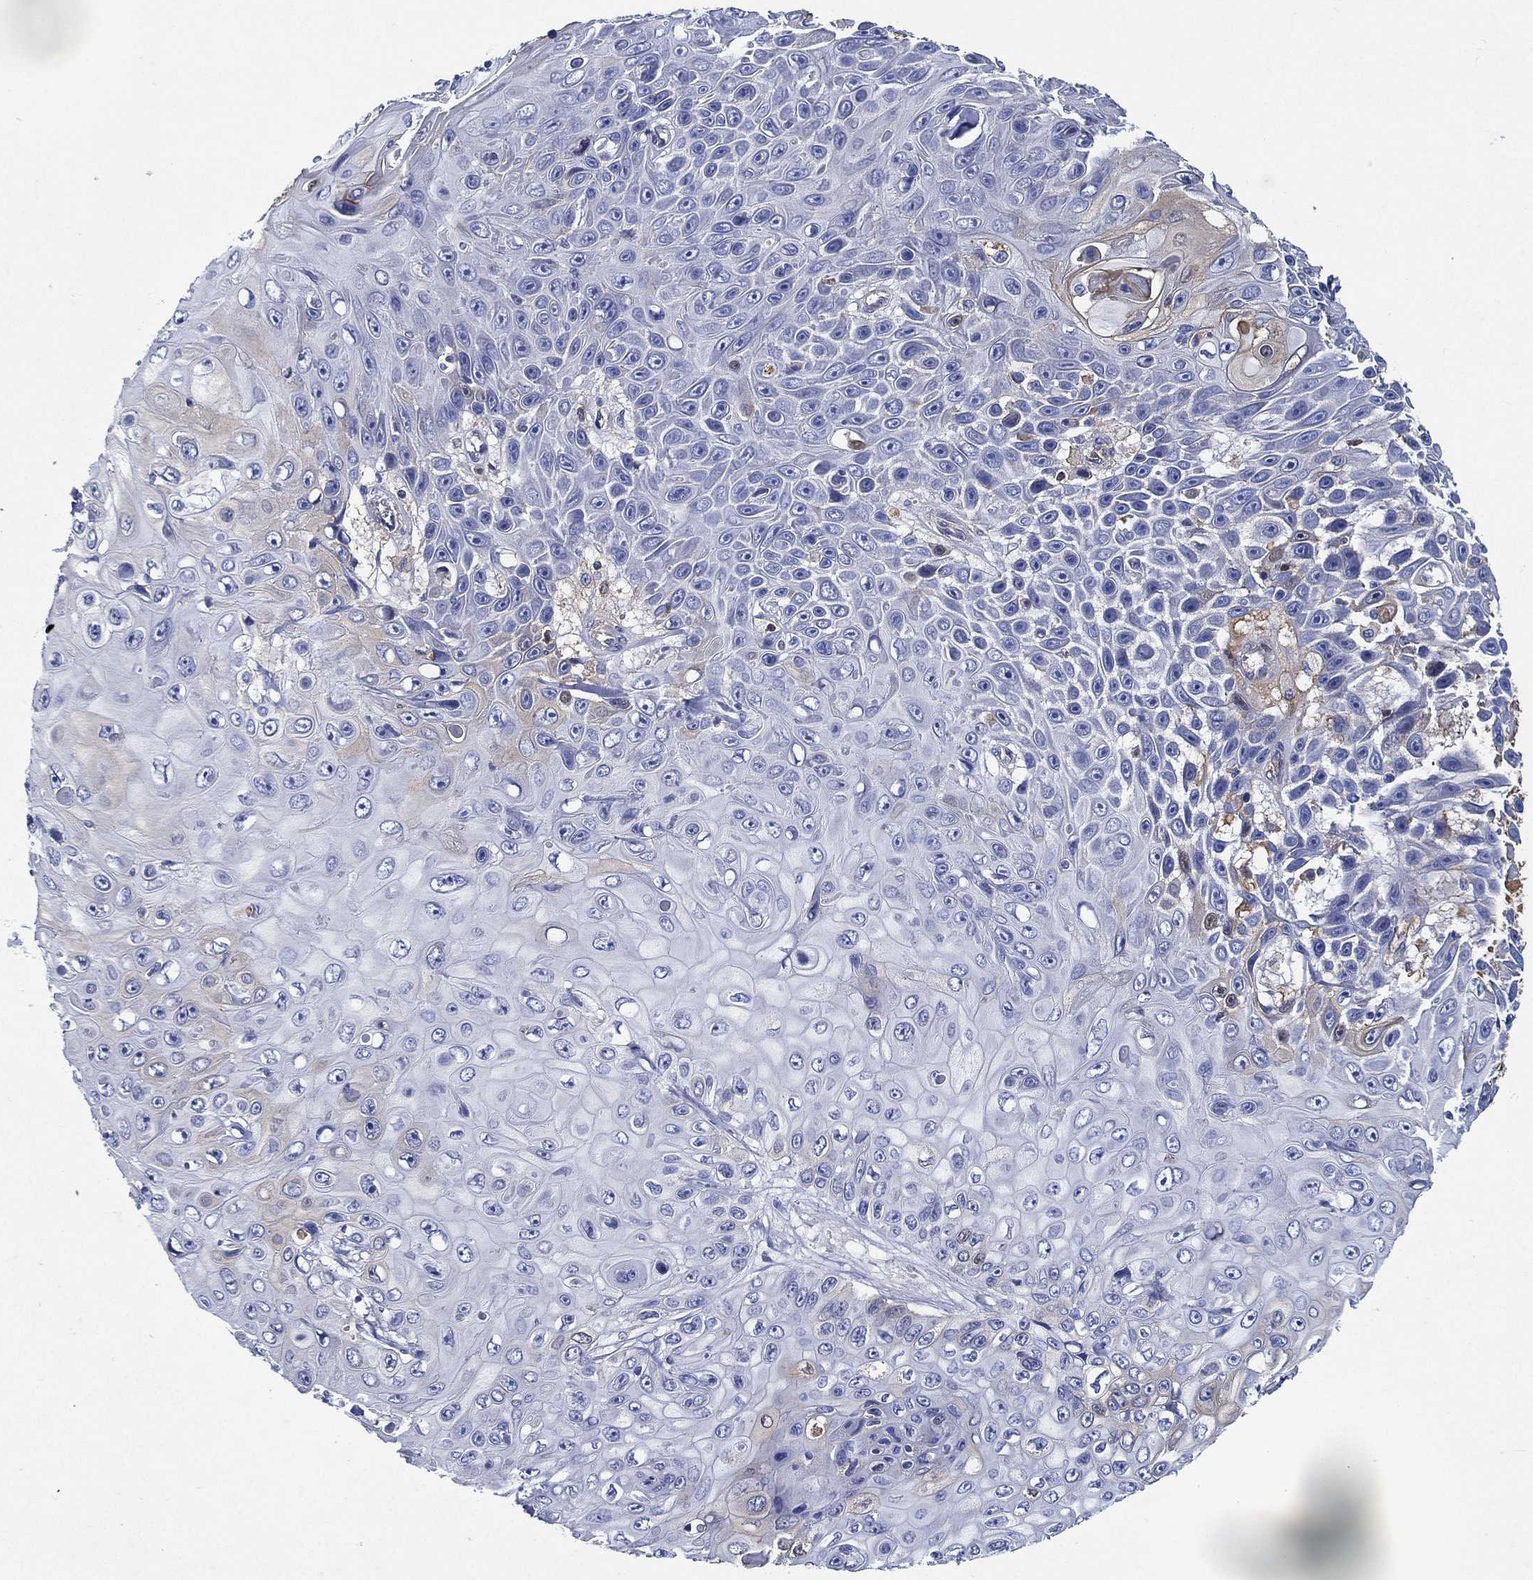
{"staining": {"intensity": "negative", "quantity": "none", "location": "none"}, "tissue": "skin cancer", "cell_type": "Tumor cells", "image_type": "cancer", "snomed": [{"axis": "morphology", "description": "Squamous cell carcinoma, NOS"}, {"axis": "topography", "description": "Skin"}], "caption": "Immunohistochemistry (IHC) image of human skin squamous cell carcinoma stained for a protein (brown), which reveals no staining in tumor cells.", "gene": "TMPRSS11D", "patient": {"sex": "male", "age": 82}}